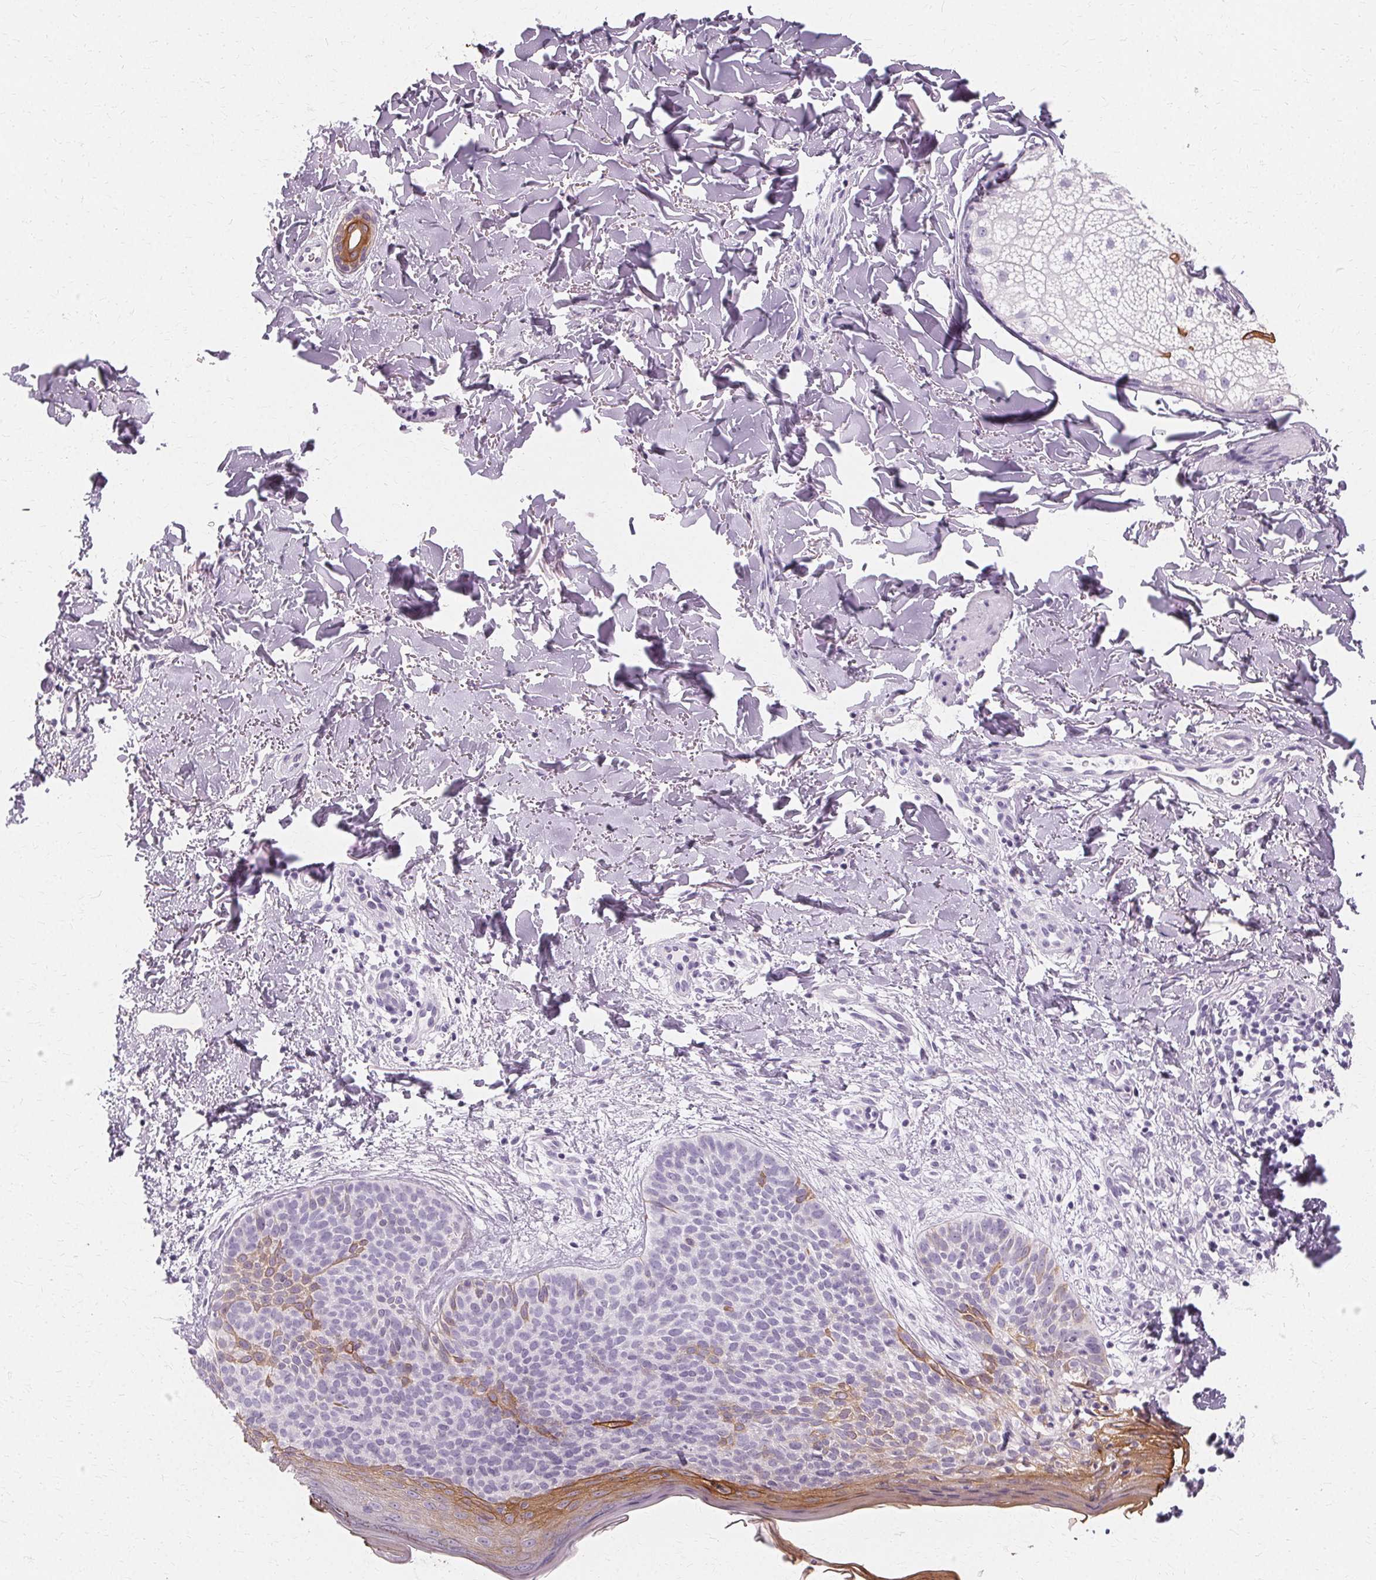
{"staining": {"intensity": "moderate", "quantity": "<25%", "location": "cytoplasmic/membranous"}, "tissue": "skin cancer", "cell_type": "Tumor cells", "image_type": "cancer", "snomed": [{"axis": "morphology", "description": "Basal cell carcinoma"}, {"axis": "topography", "description": "Skin"}], "caption": "Protein expression analysis of human basal cell carcinoma (skin) reveals moderate cytoplasmic/membranous positivity in approximately <25% of tumor cells.", "gene": "KRT6C", "patient": {"sex": "male", "age": 57}}